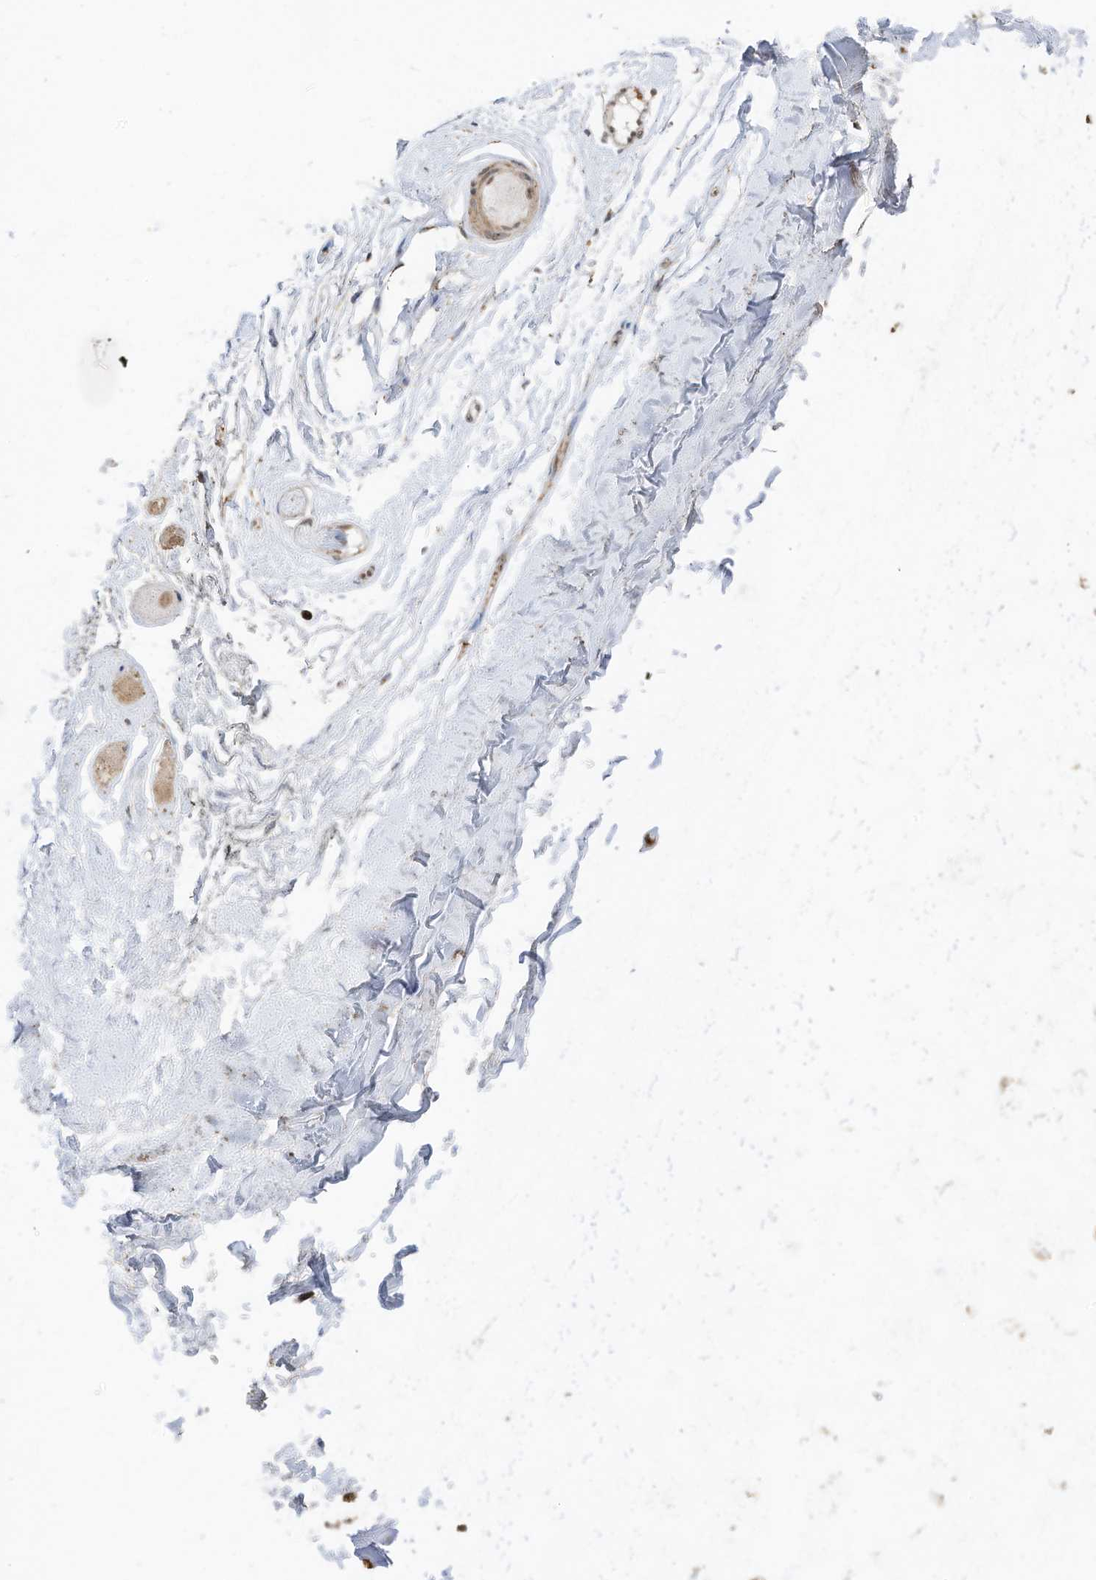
{"staining": {"intensity": "moderate", "quantity": ">75%", "location": "cytoplasmic/membranous,nuclear"}, "tissue": "adipose tissue", "cell_type": "Adipocytes", "image_type": "normal", "snomed": [{"axis": "morphology", "description": "Normal tissue, NOS"}, {"axis": "morphology", "description": "Basal cell carcinoma"}, {"axis": "topography", "description": "Skin"}], "caption": "DAB (3,3'-diaminobenzidine) immunohistochemical staining of benign adipose tissue exhibits moderate cytoplasmic/membranous,nuclear protein expression in about >75% of adipocytes.", "gene": "ERLEC1", "patient": {"sex": "female", "age": 89}}